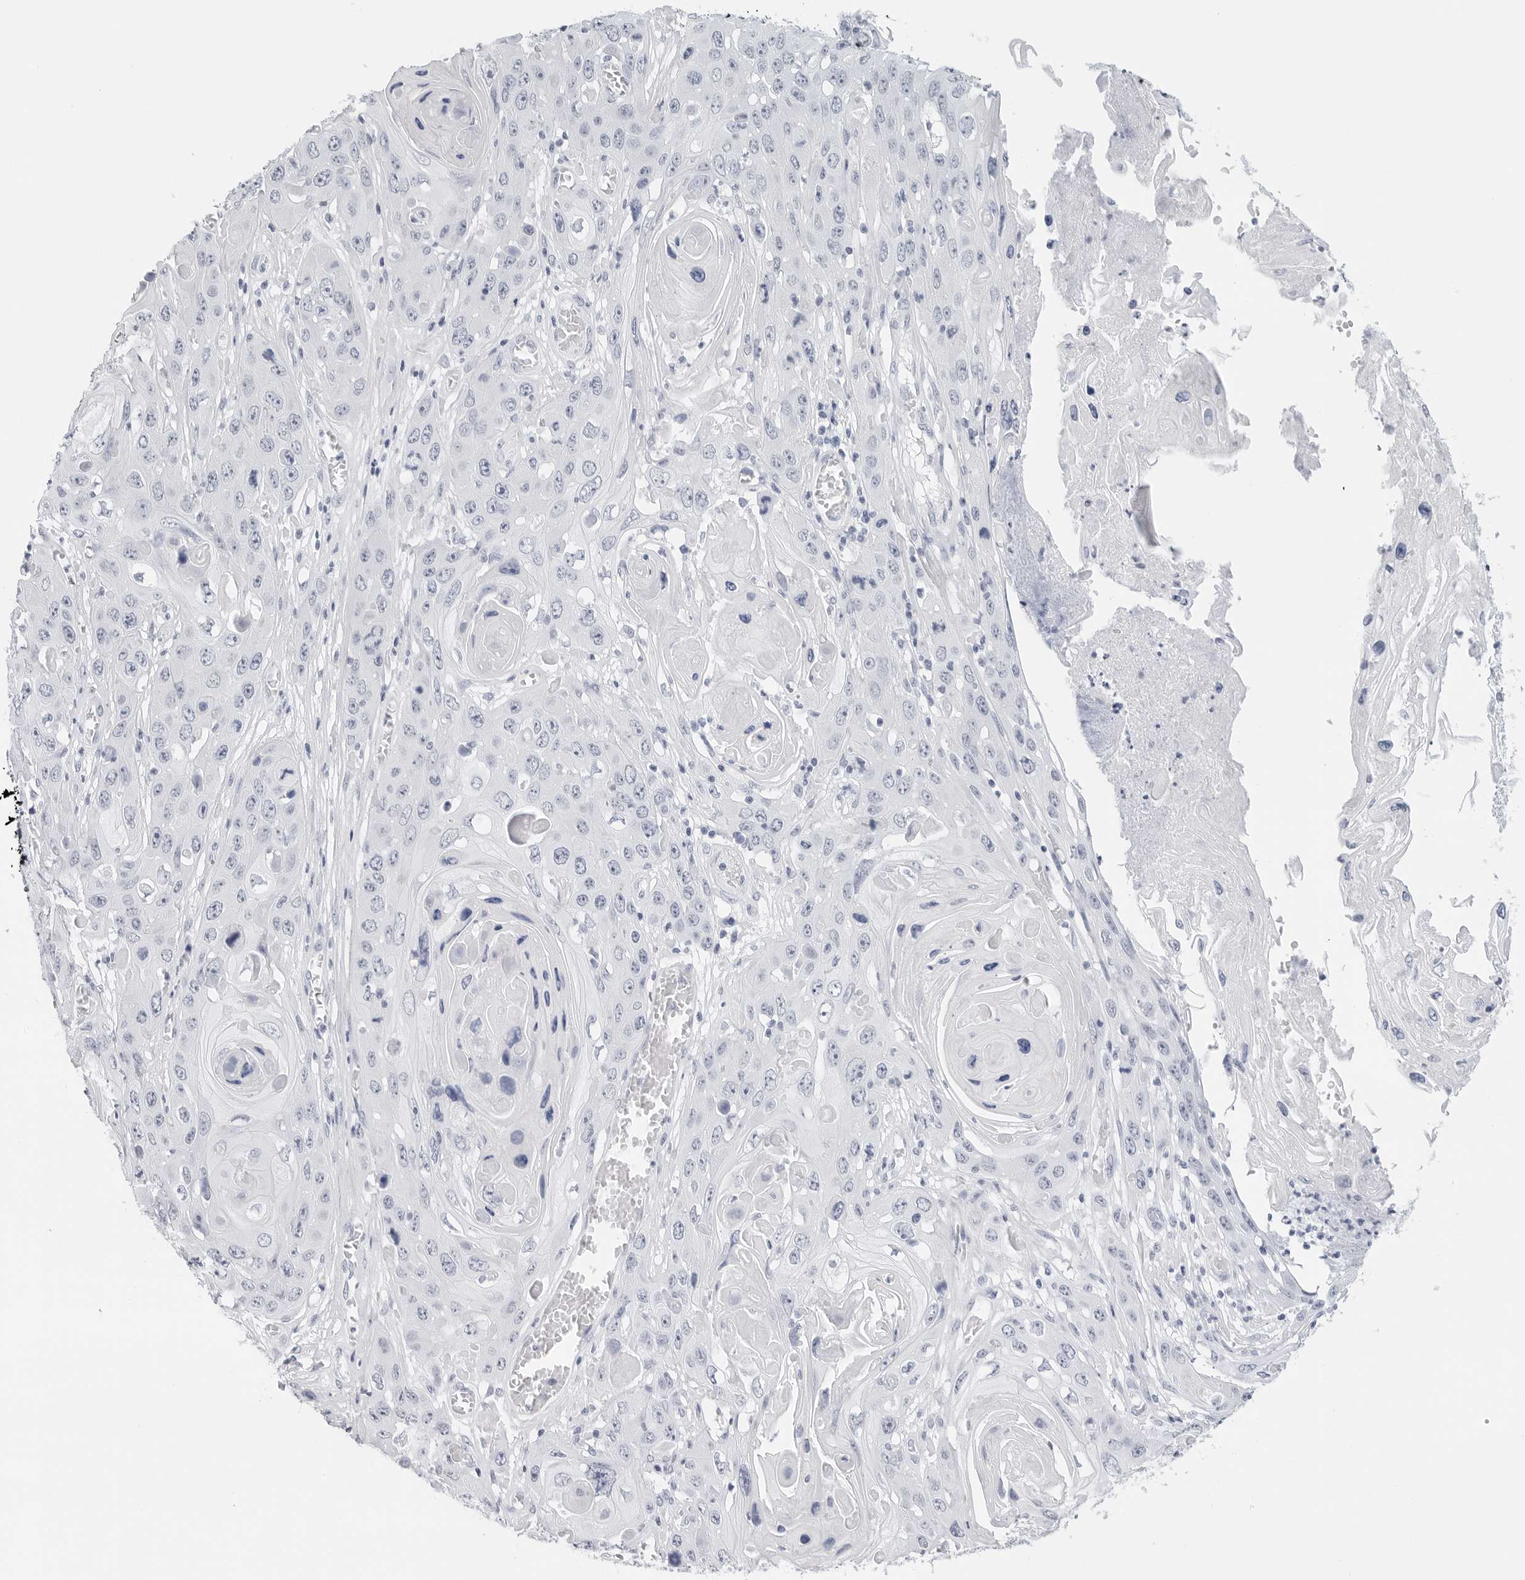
{"staining": {"intensity": "negative", "quantity": "none", "location": "none"}, "tissue": "skin cancer", "cell_type": "Tumor cells", "image_type": "cancer", "snomed": [{"axis": "morphology", "description": "Squamous cell carcinoma, NOS"}, {"axis": "topography", "description": "Skin"}], "caption": "IHC image of neoplastic tissue: human skin cancer (squamous cell carcinoma) stained with DAB exhibits no significant protein expression in tumor cells.", "gene": "HSPB7", "patient": {"sex": "male", "age": 55}}